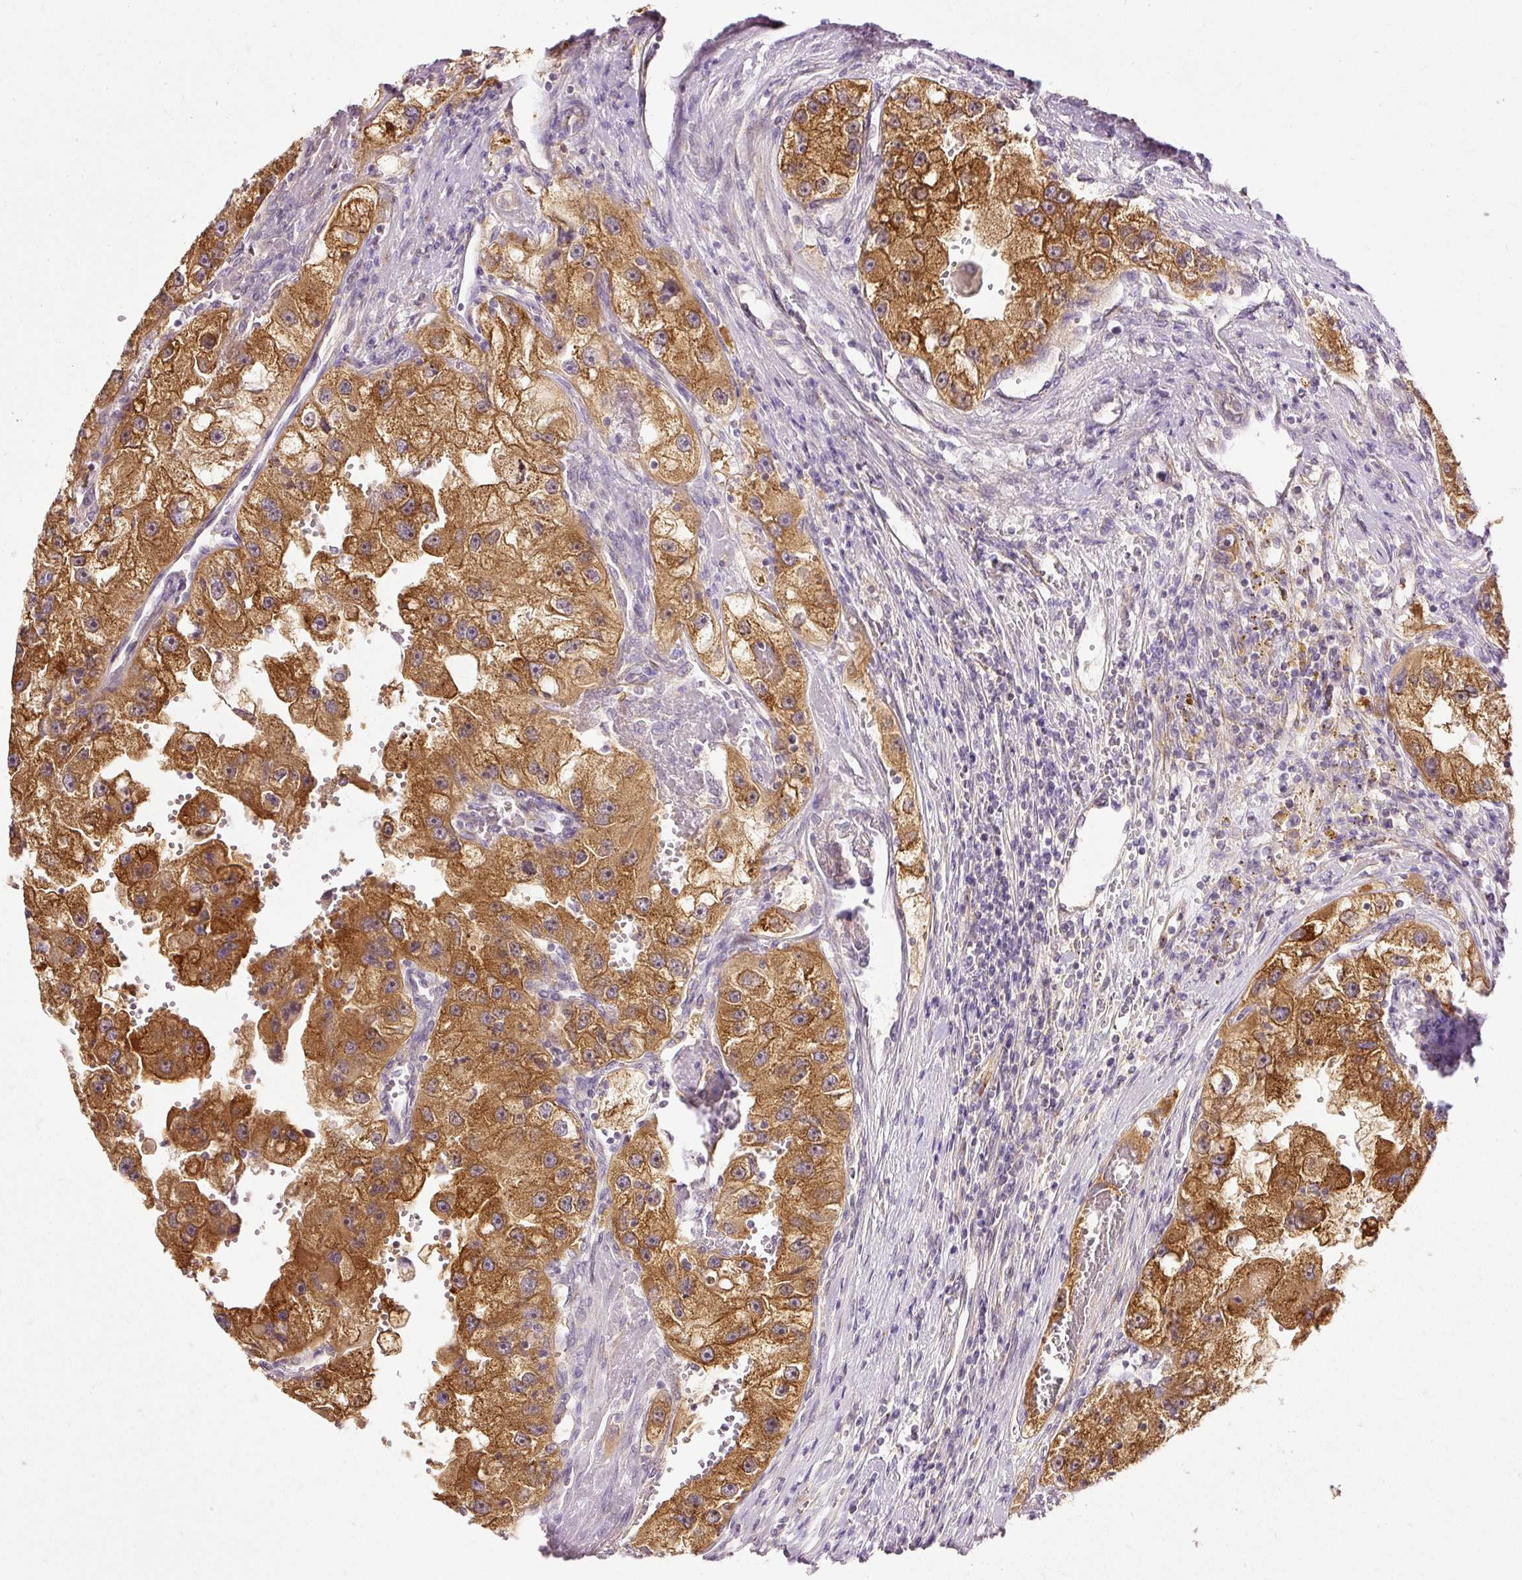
{"staining": {"intensity": "strong", "quantity": ">75%", "location": "cytoplasmic/membranous"}, "tissue": "renal cancer", "cell_type": "Tumor cells", "image_type": "cancer", "snomed": [{"axis": "morphology", "description": "Adenocarcinoma, NOS"}, {"axis": "topography", "description": "Kidney"}], "caption": "Immunohistochemistry (DAB) staining of renal cancer shows strong cytoplasmic/membranous protein staining in approximately >75% of tumor cells.", "gene": "ARMH3", "patient": {"sex": "male", "age": 63}}